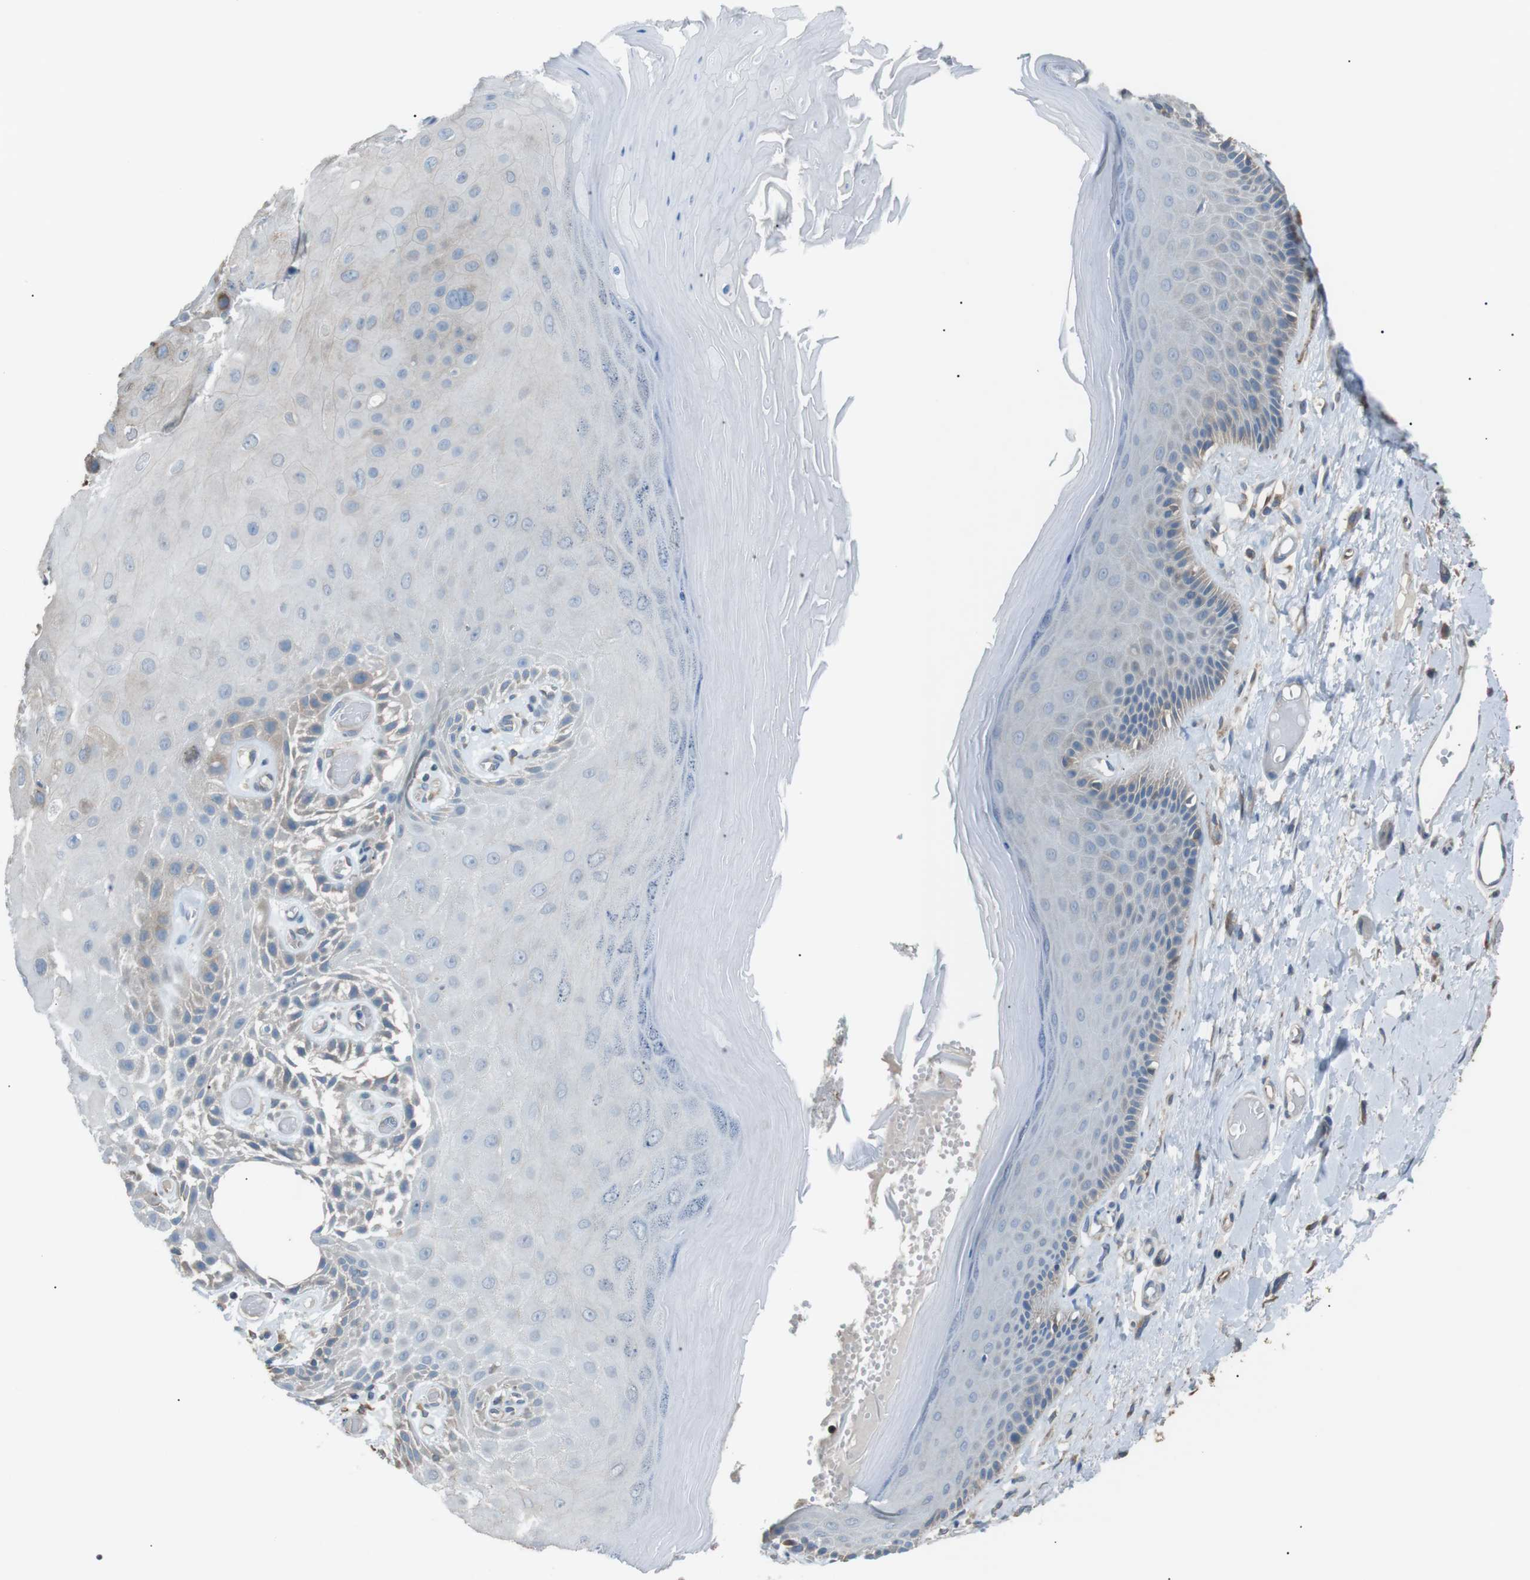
{"staining": {"intensity": "negative", "quantity": "none", "location": "none"}, "tissue": "skin", "cell_type": "Epidermal cells", "image_type": "normal", "snomed": [{"axis": "morphology", "description": "Normal tissue, NOS"}, {"axis": "topography", "description": "Vulva"}], "caption": "The photomicrograph shows no significant staining in epidermal cells of skin.", "gene": "CDH26", "patient": {"sex": "female", "age": 73}}